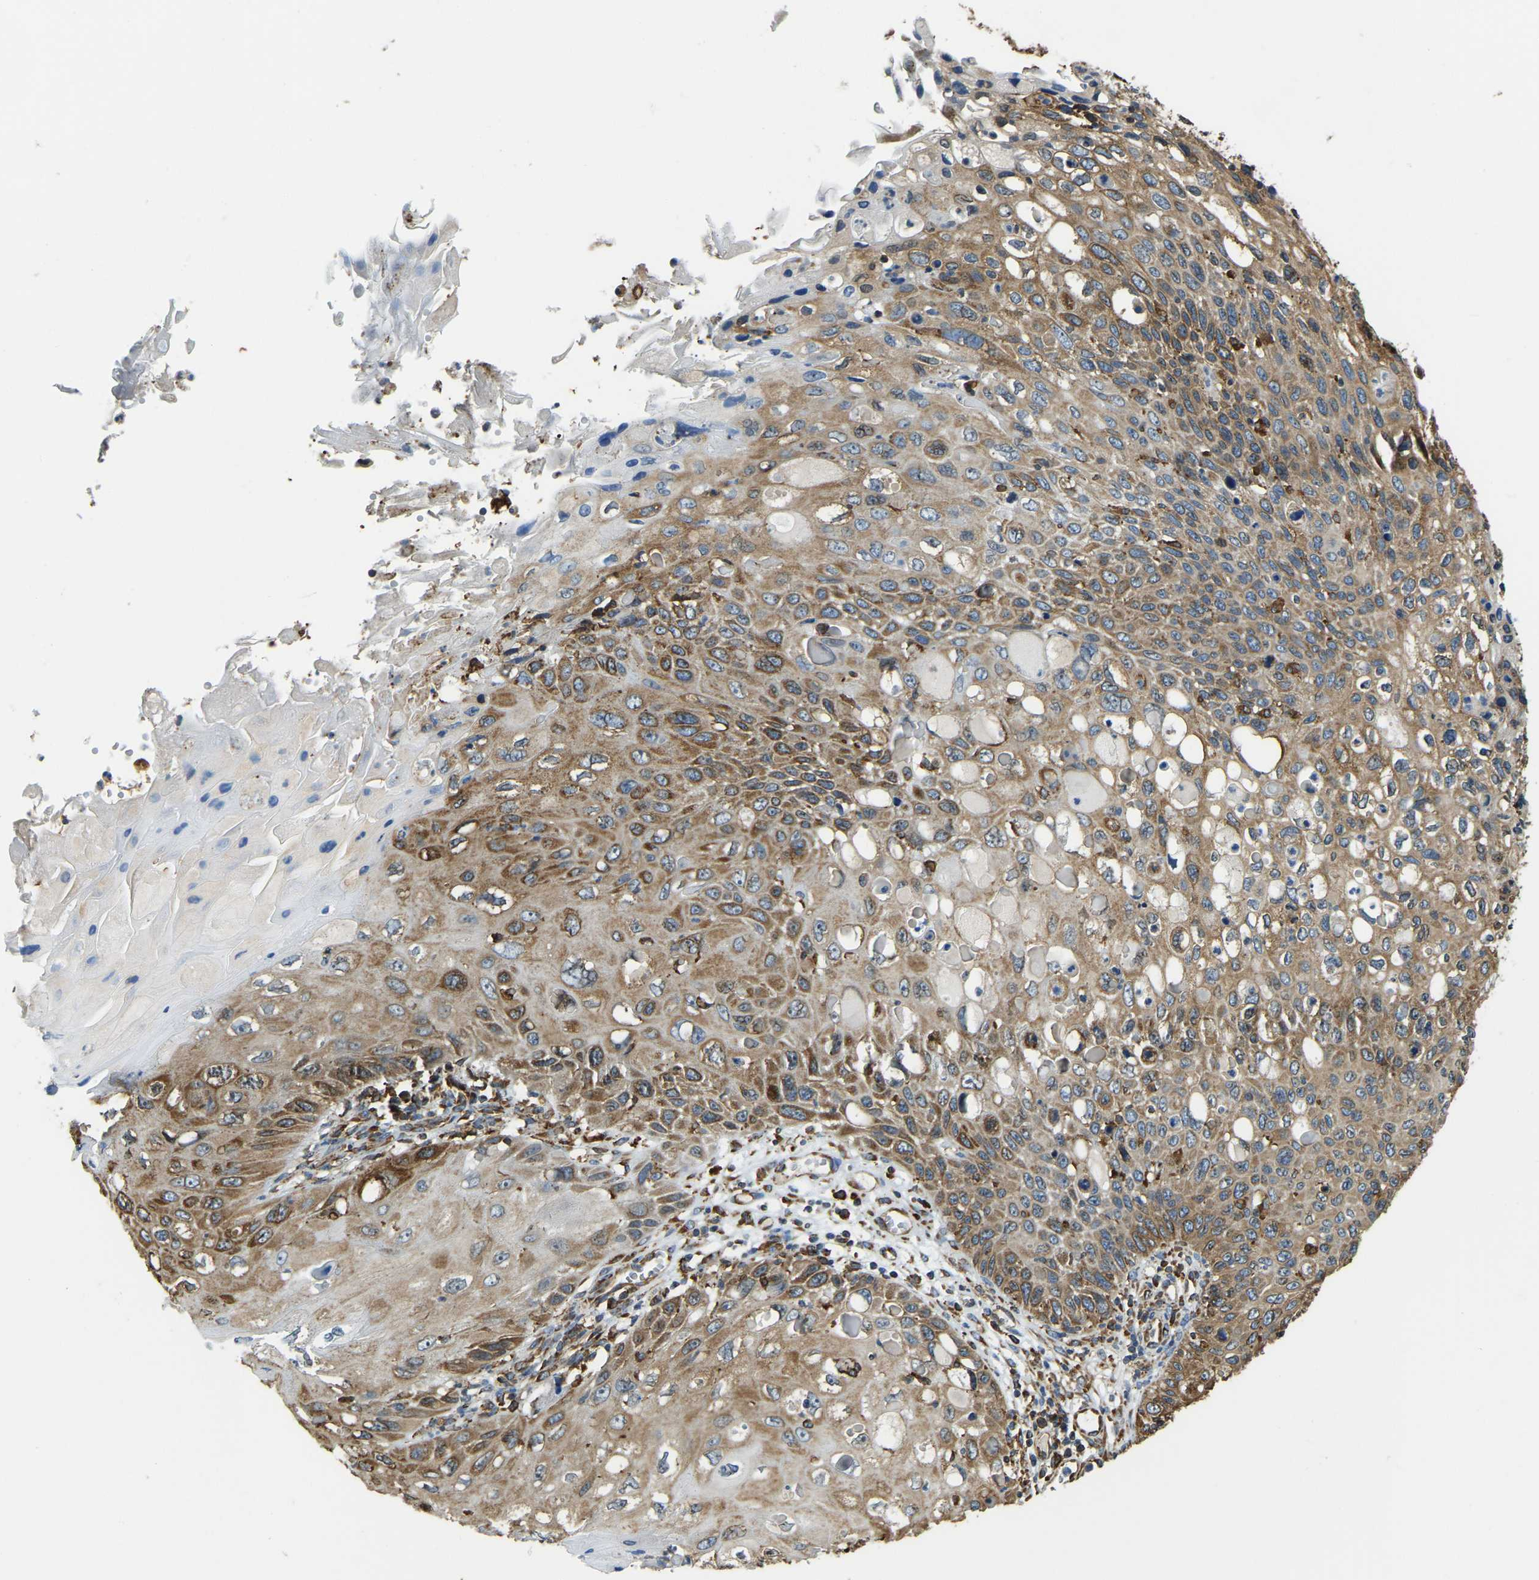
{"staining": {"intensity": "moderate", "quantity": ">75%", "location": "cytoplasmic/membranous"}, "tissue": "cervical cancer", "cell_type": "Tumor cells", "image_type": "cancer", "snomed": [{"axis": "morphology", "description": "Squamous cell carcinoma, NOS"}, {"axis": "topography", "description": "Cervix"}], "caption": "Immunohistochemistry (DAB) staining of cervical cancer (squamous cell carcinoma) displays moderate cytoplasmic/membranous protein expression in about >75% of tumor cells.", "gene": "RNF115", "patient": {"sex": "female", "age": 70}}